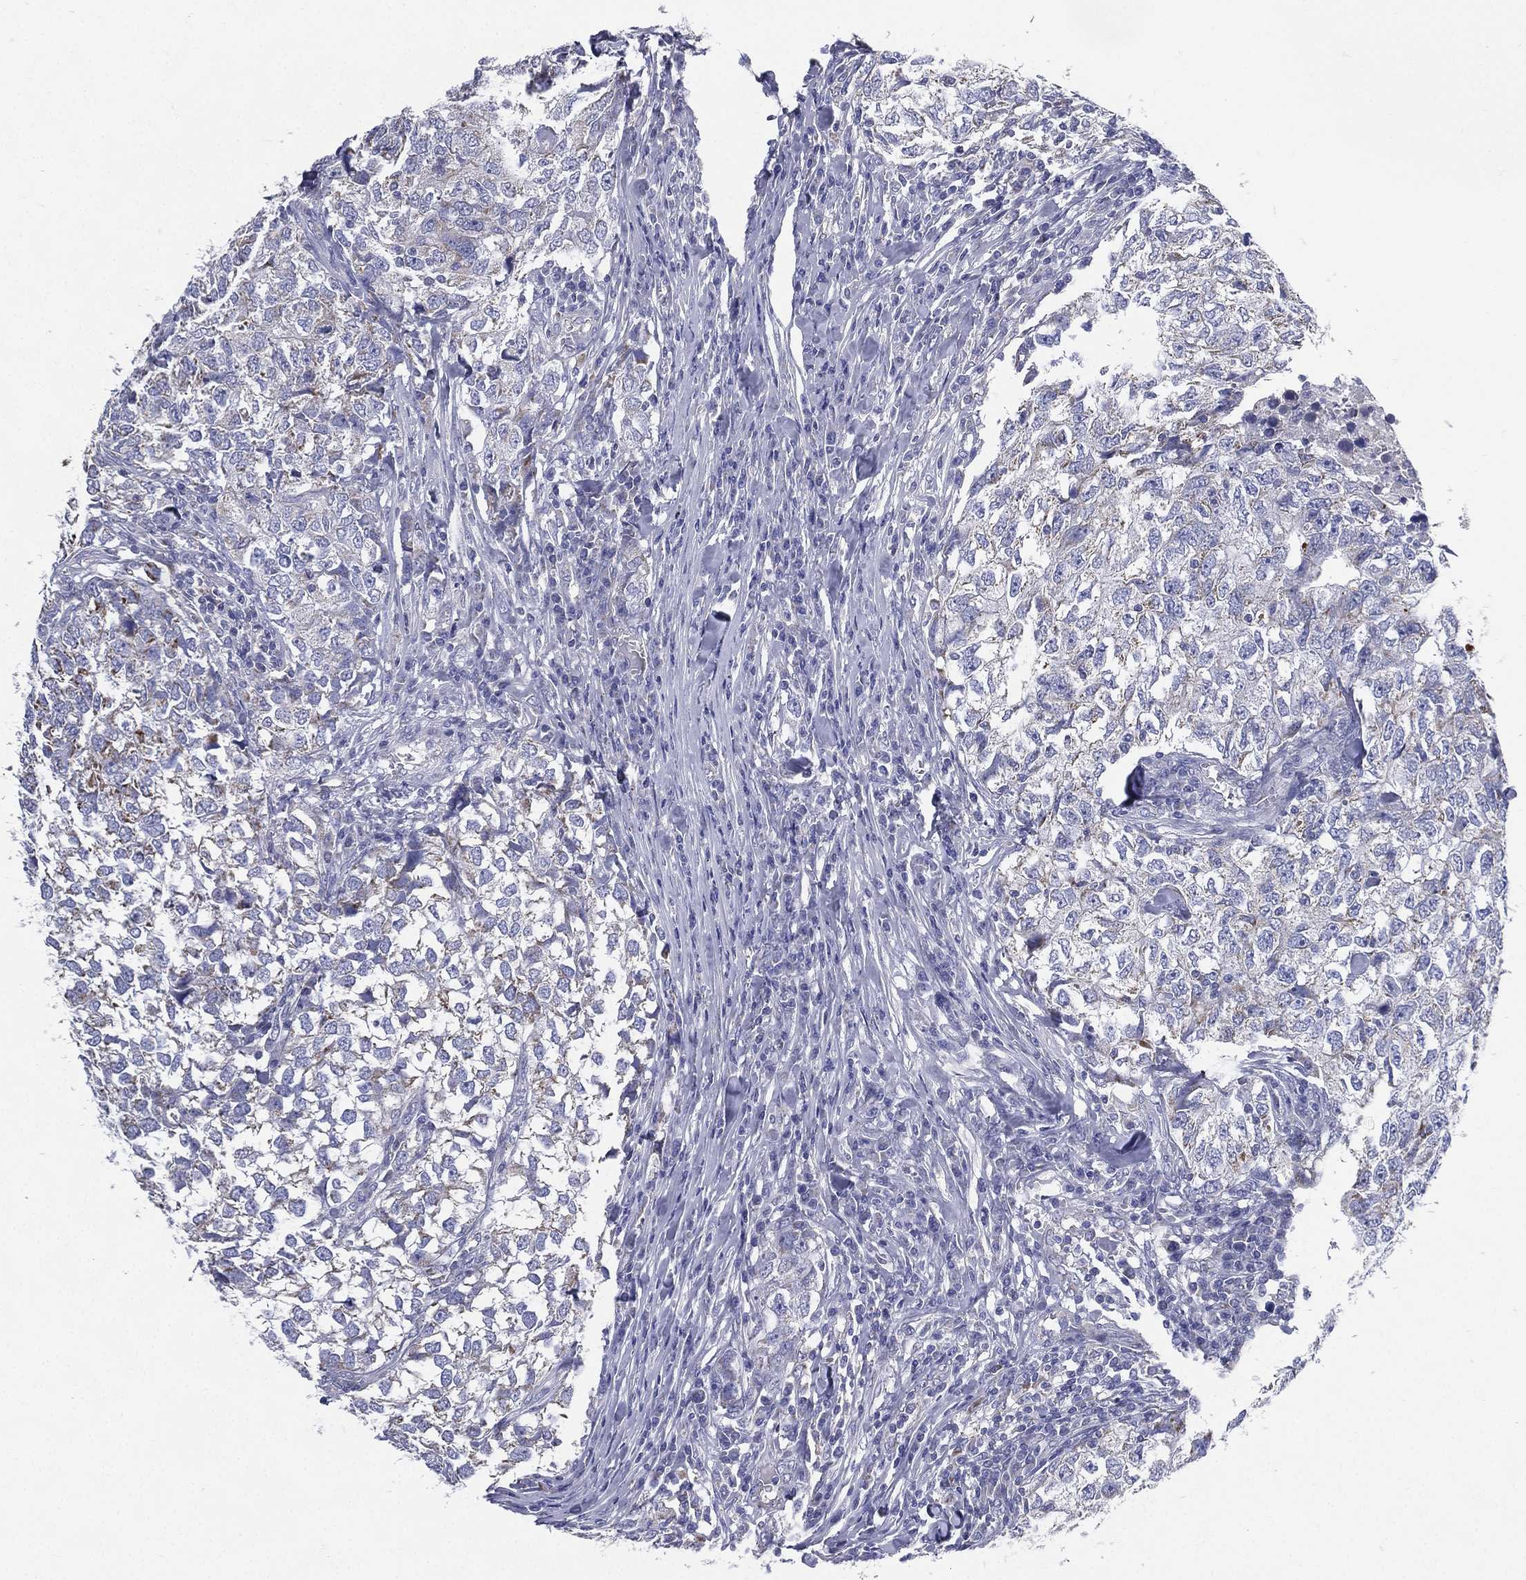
{"staining": {"intensity": "weak", "quantity": "<25%", "location": "cytoplasmic/membranous"}, "tissue": "breast cancer", "cell_type": "Tumor cells", "image_type": "cancer", "snomed": [{"axis": "morphology", "description": "Duct carcinoma"}, {"axis": "topography", "description": "Breast"}], "caption": "A high-resolution photomicrograph shows immunohistochemistry staining of breast cancer, which shows no significant expression in tumor cells.", "gene": "PWWP3A", "patient": {"sex": "female", "age": 30}}